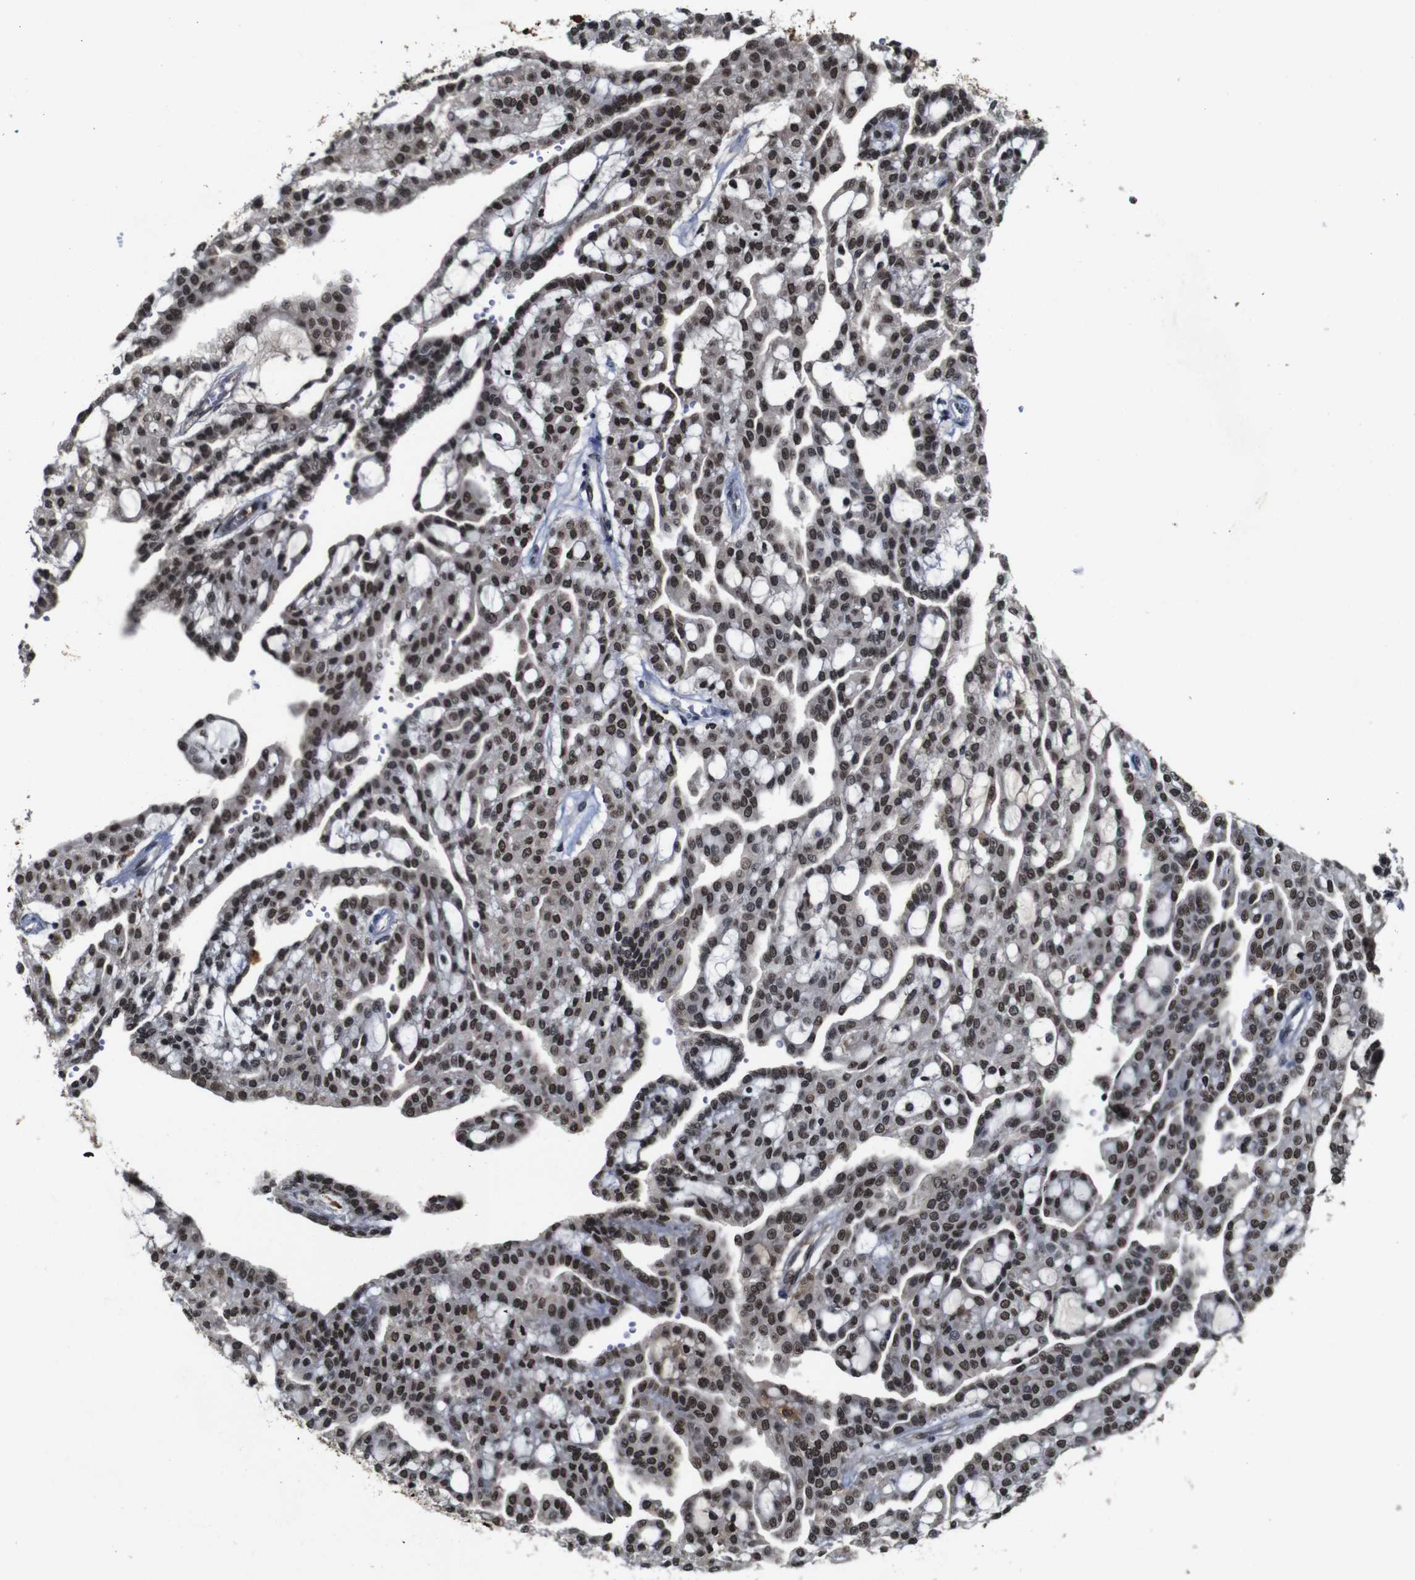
{"staining": {"intensity": "weak", "quantity": "25%-75%", "location": "nuclear"}, "tissue": "renal cancer", "cell_type": "Tumor cells", "image_type": "cancer", "snomed": [{"axis": "morphology", "description": "Adenocarcinoma, NOS"}, {"axis": "topography", "description": "Kidney"}], "caption": "An immunohistochemistry image of tumor tissue is shown. Protein staining in brown highlights weak nuclear positivity in adenocarcinoma (renal) within tumor cells.", "gene": "MYC", "patient": {"sex": "male", "age": 63}}